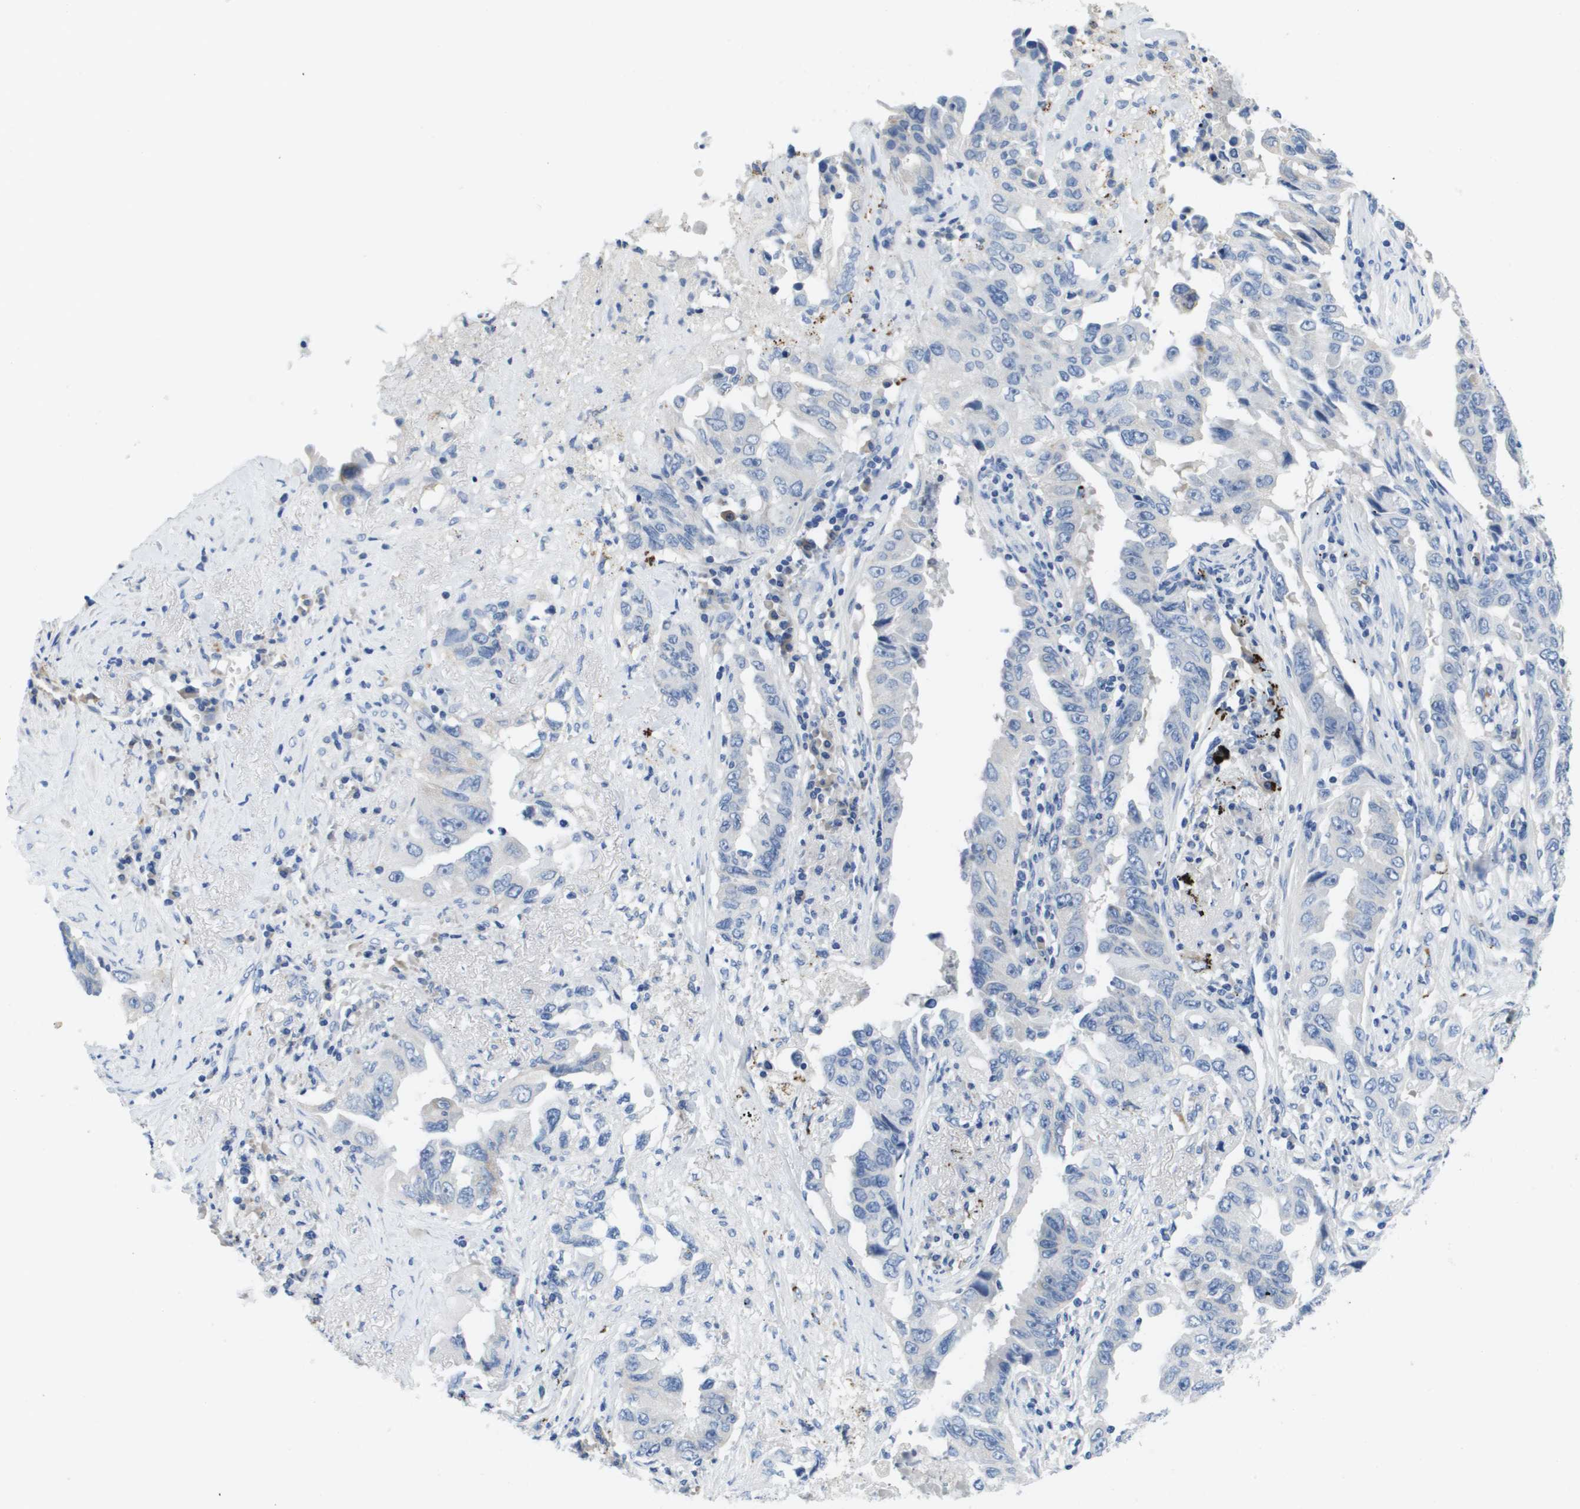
{"staining": {"intensity": "negative", "quantity": "none", "location": "none"}, "tissue": "lung cancer", "cell_type": "Tumor cells", "image_type": "cancer", "snomed": [{"axis": "morphology", "description": "Adenocarcinoma, NOS"}, {"axis": "topography", "description": "Lung"}], "caption": "Immunohistochemical staining of lung adenocarcinoma demonstrates no significant expression in tumor cells.", "gene": "MS4A1", "patient": {"sex": "female", "age": 51}}